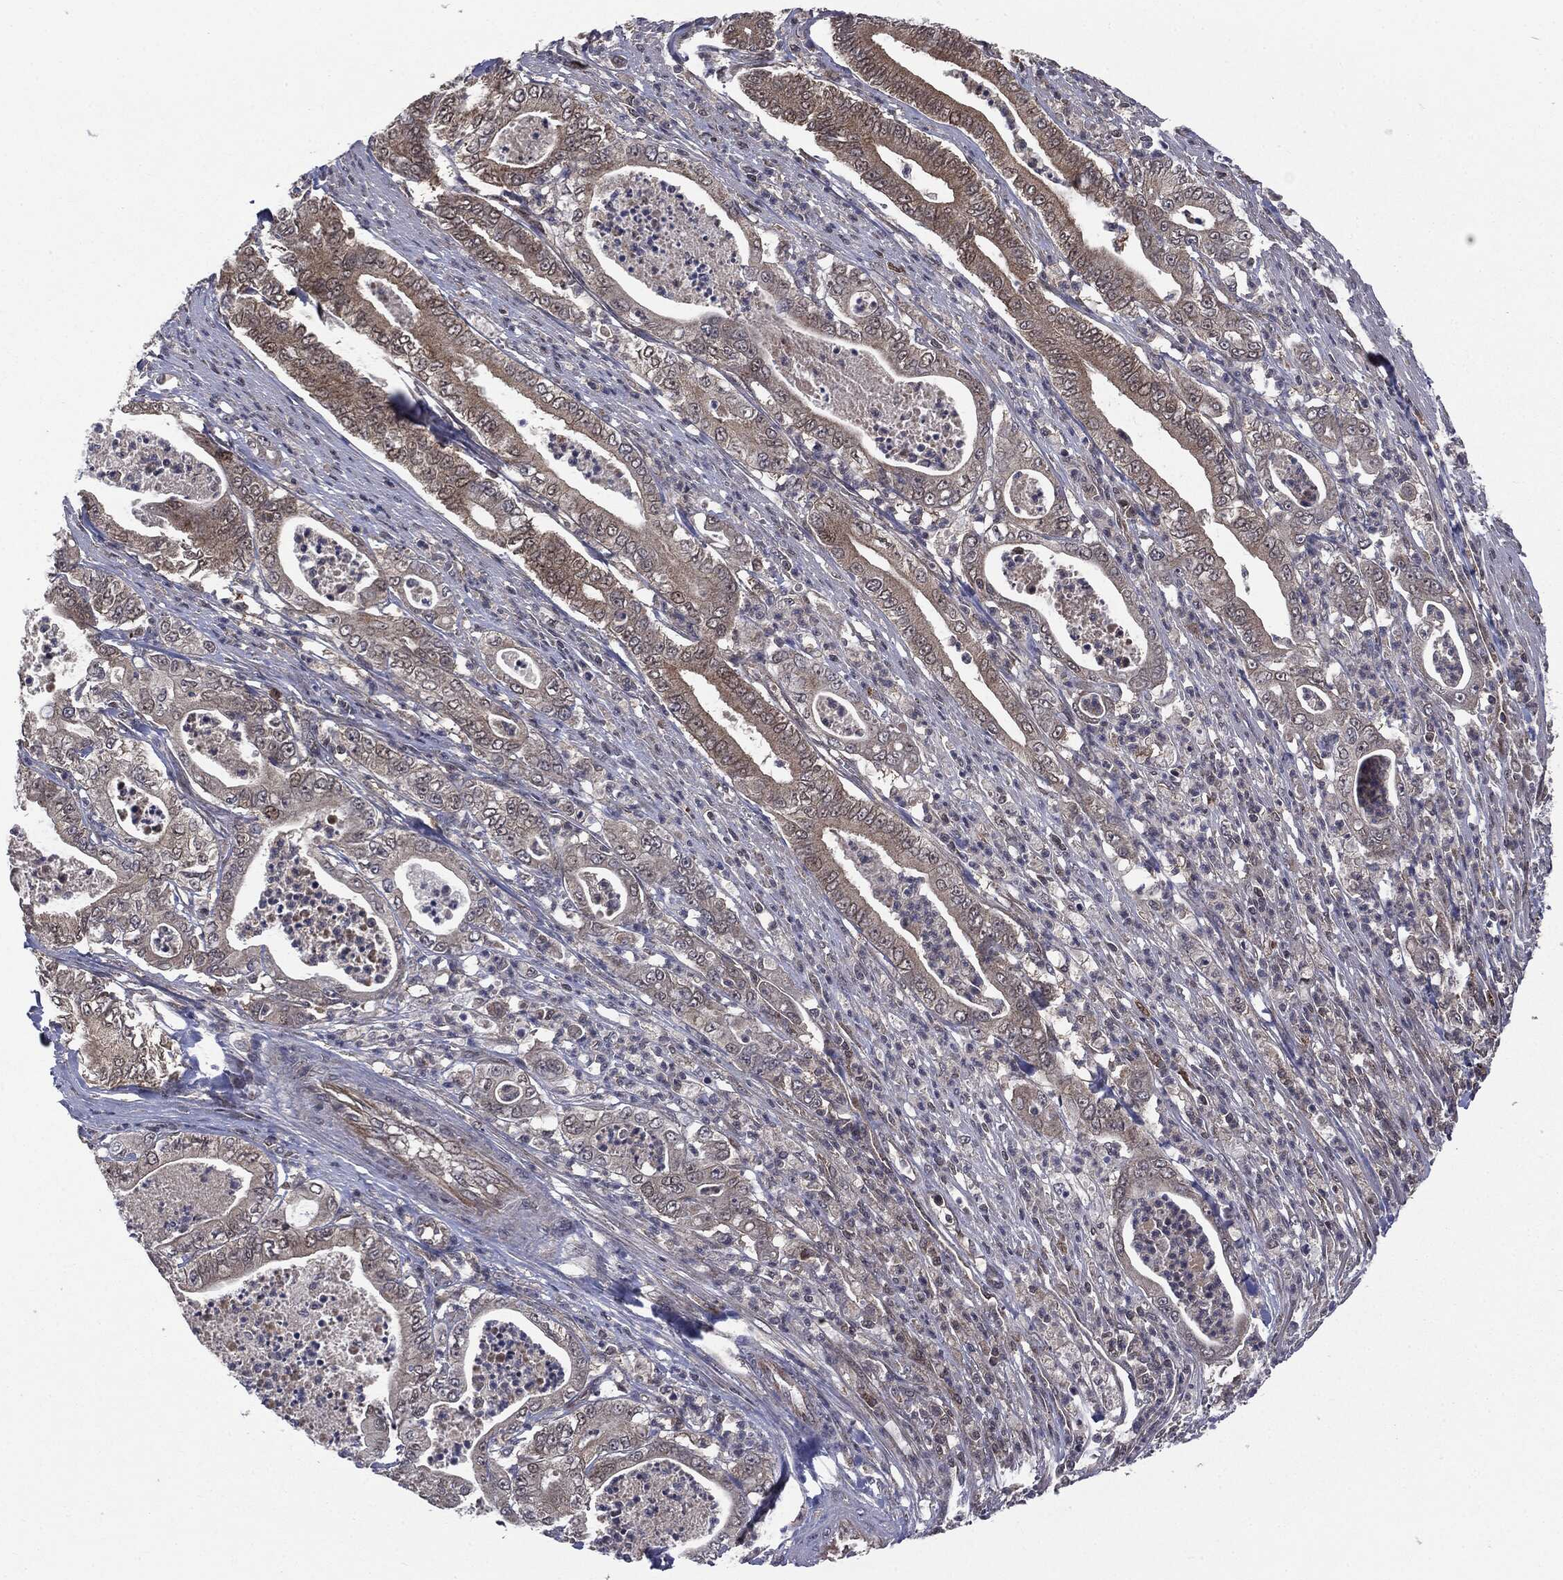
{"staining": {"intensity": "weak", "quantity": "25%-75%", "location": "cytoplasmic/membranous"}, "tissue": "pancreatic cancer", "cell_type": "Tumor cells", "image_type": "cancer", "snomed": [{"axis": "morphology", "description": "Adenocarcinoma, NOS"}, {"axis": "topography", "description": "Pancreas"}], "caption": "Tumor cells exhibit low levels of weak cytoplasmic/membranous positivity in approximately 25%-75% of cells in pancreatic cancer. (Brightfield microscopy of DAB IHC at high magnification).", "gene": "PTPA", "patient": {"sex": "male", "age": 71}}